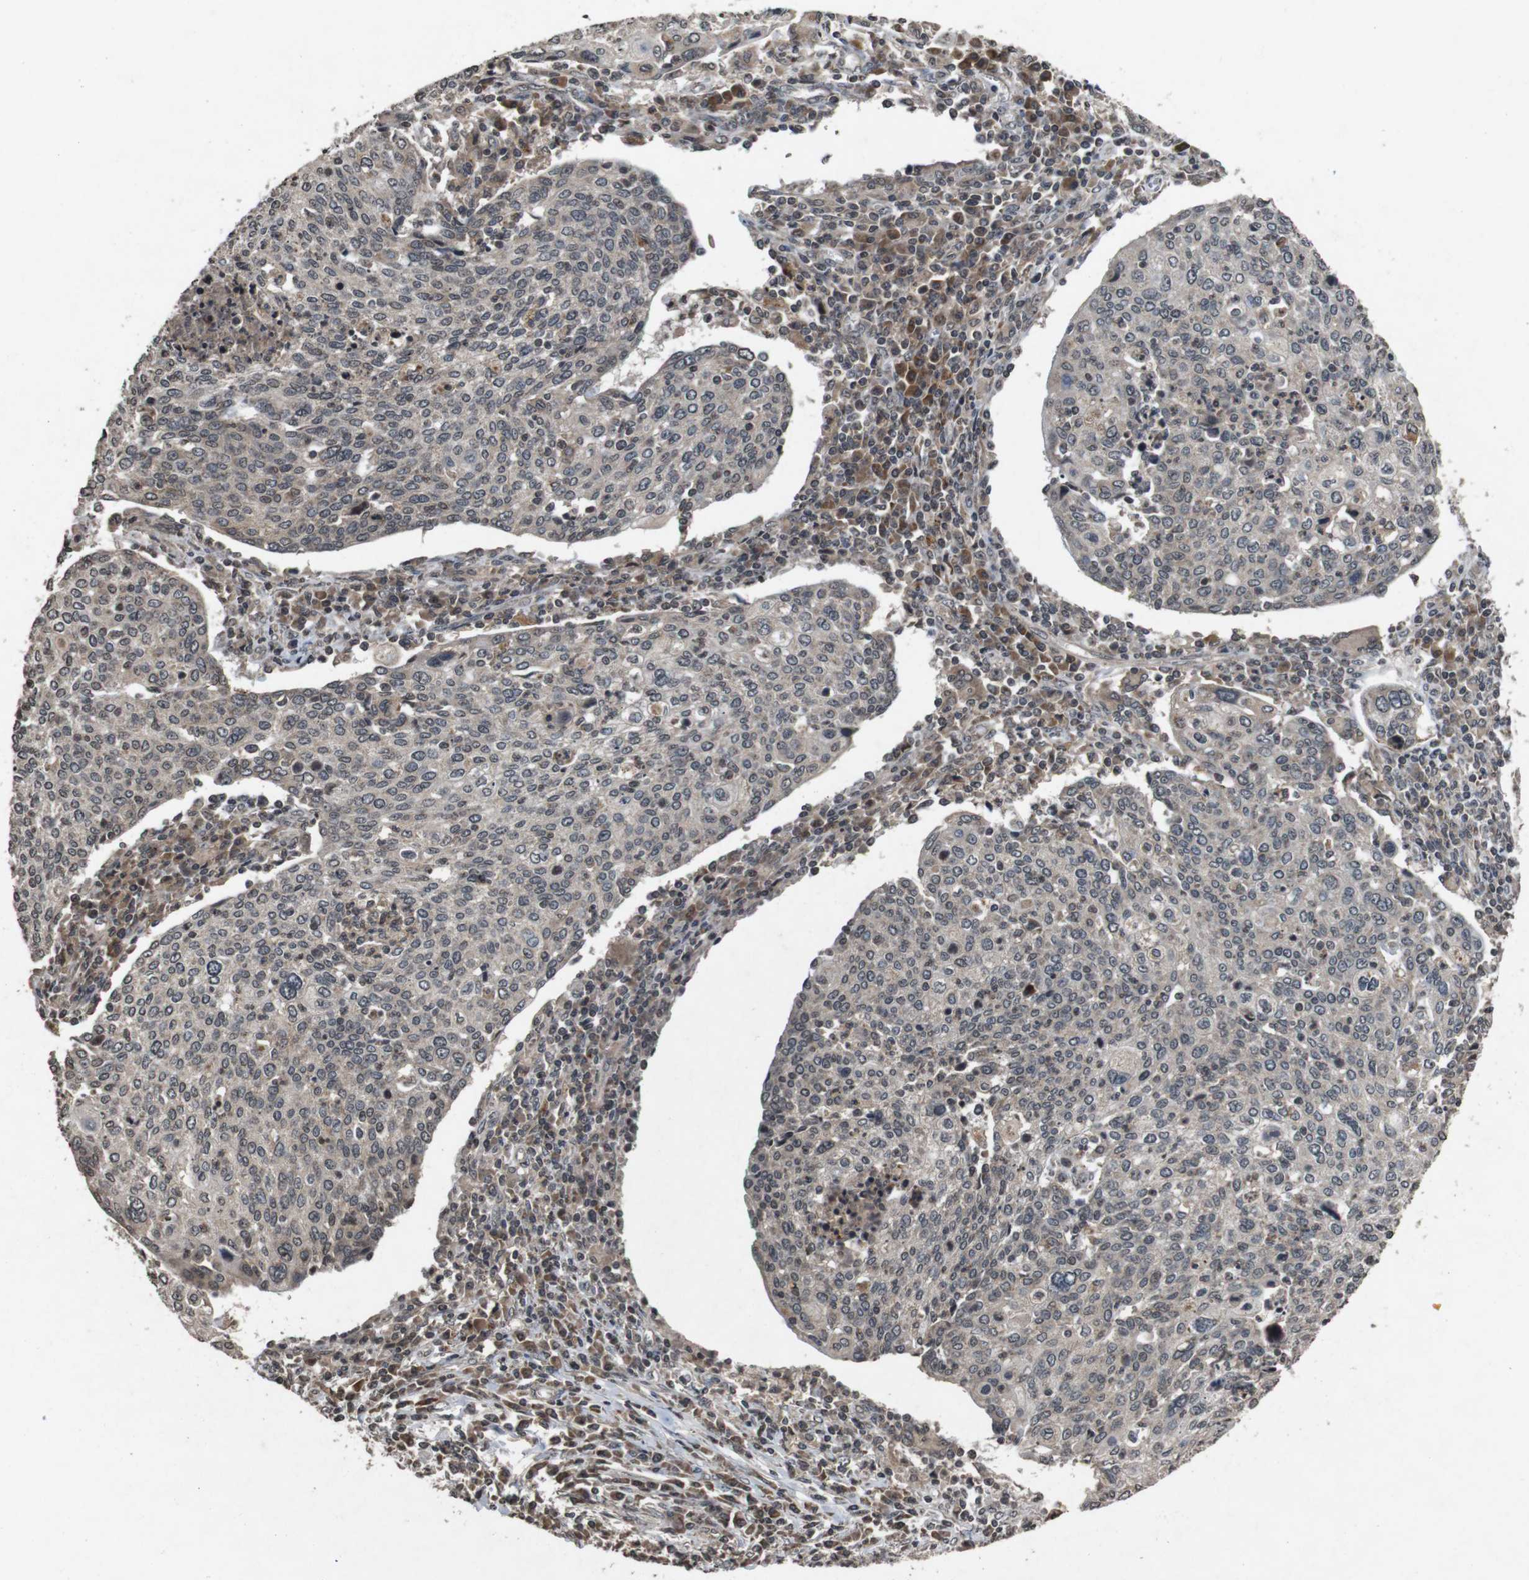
{"staining": {"intensity": "weak", "quantity": "<25%", "location": "cytoplasmic/membranous,nuclear"}, "tissue": "cervical cancer", "cell_type": "Tumor cells", "image_type": "cancer", "snomed": [{"axis": "morphology", "description": "Squamous cell carcinoma, NOS"}, {"axis": "topography", "description": "Cervix"}], "caption": "Immunohistochemistry micrograph of human cervical cancer (squamous cell carcinoma) stained for a protein (brown), which displays no staining in tumor cells.", "gene": "SORL1", "patient": {"sex": "female", "age": 40}}